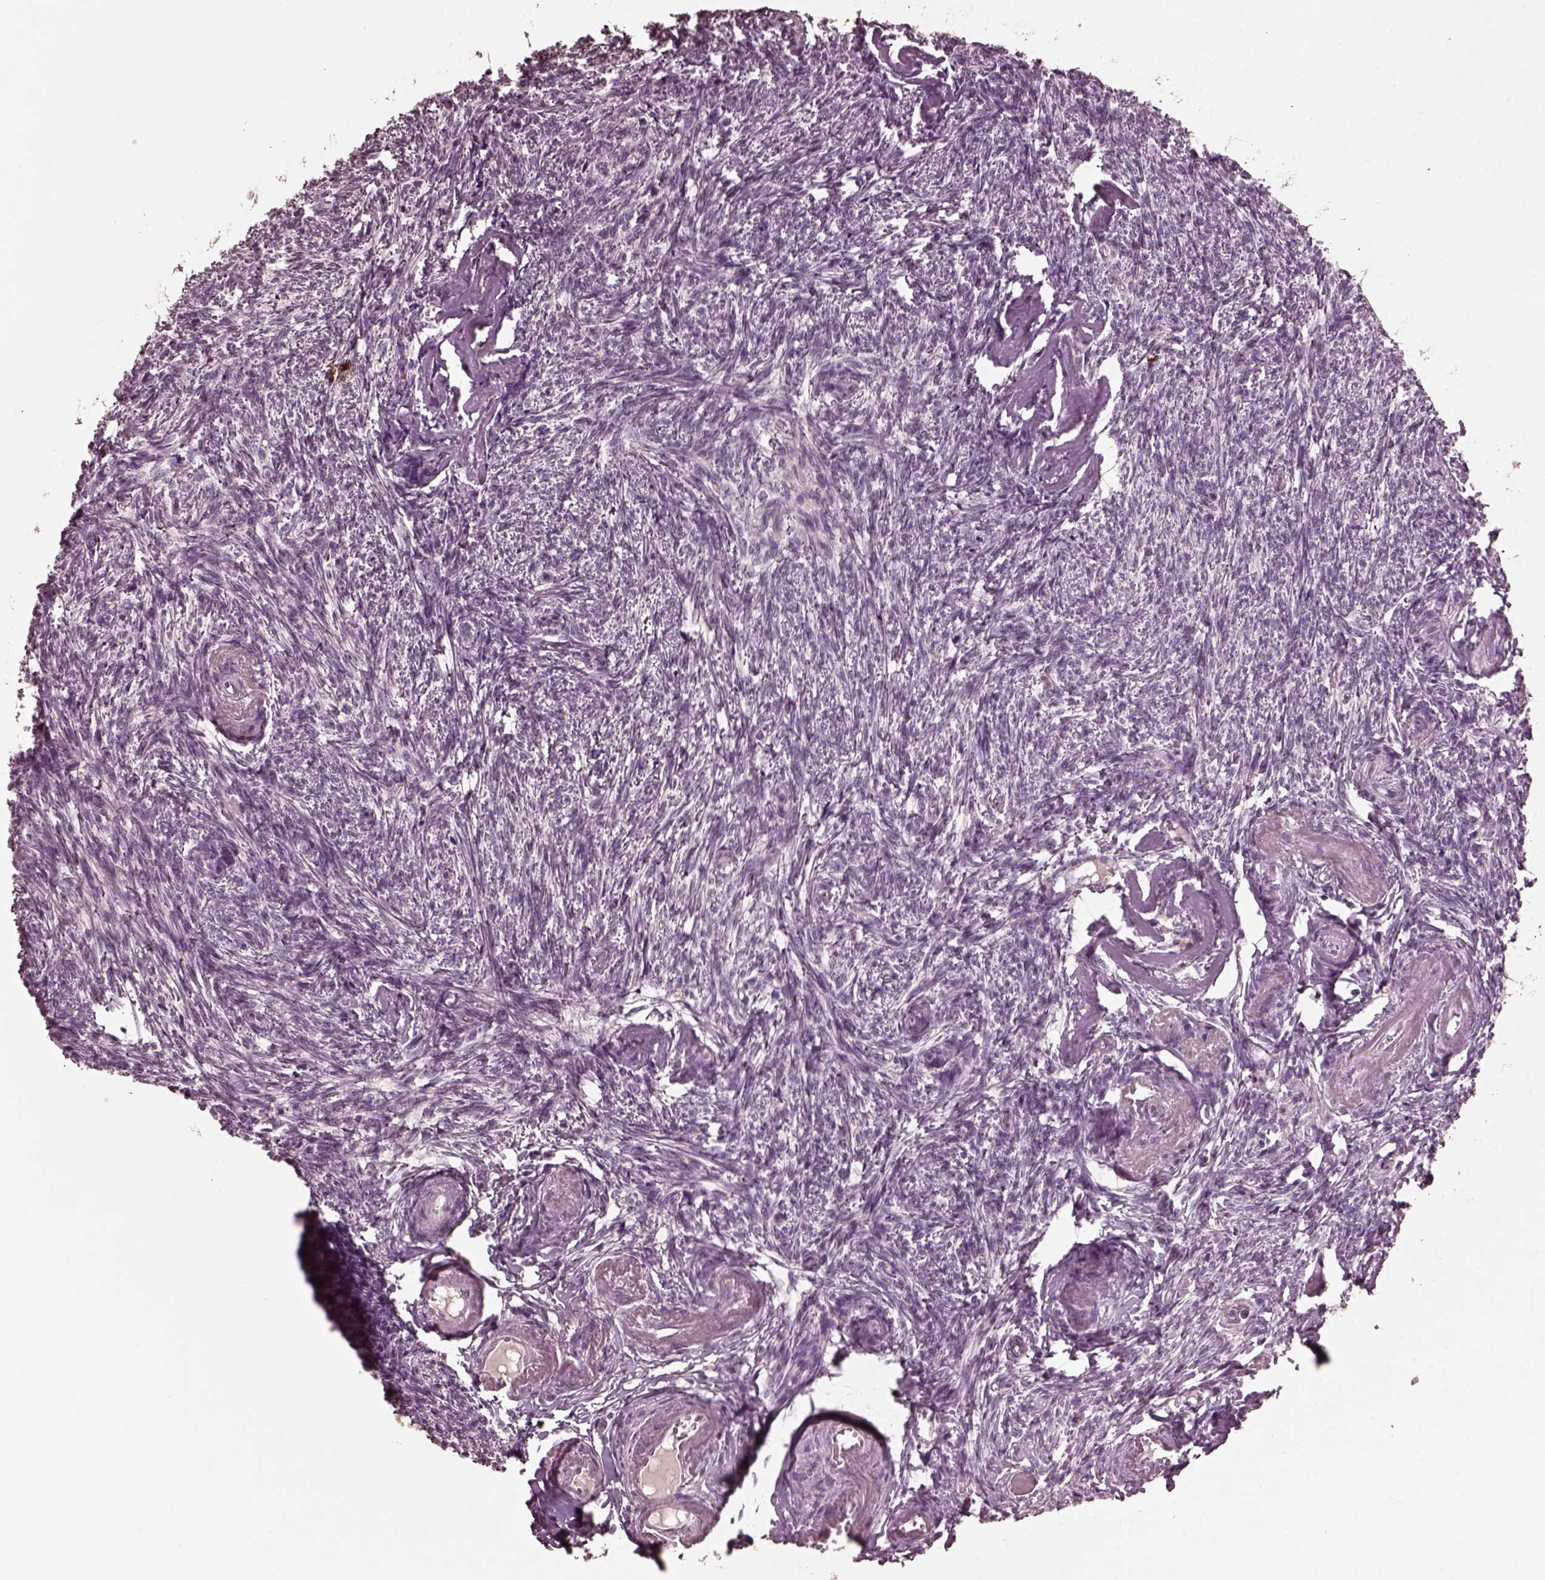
{"staining": {"intensity": "negative", "quantity": "none", "location": "none"}, "tissue": "ovary", "cell_type": "Follicle cells", "image_type": "normal", "snomed": [{"axis": "morphology", "description": "Normal tissue, NOS"}, {"axis": "topography", "description": "Ovary"}], "caption": "A high-resolution micrograph shows immunohistochemistry staining of benign ovary, which displays no significant staining in follicle cells. (Brightfield microscopy of DAB immunohistochemistry at high magnification).", "gene": "IL18RAP", "patient": {"sex": "female", "age": 72}}